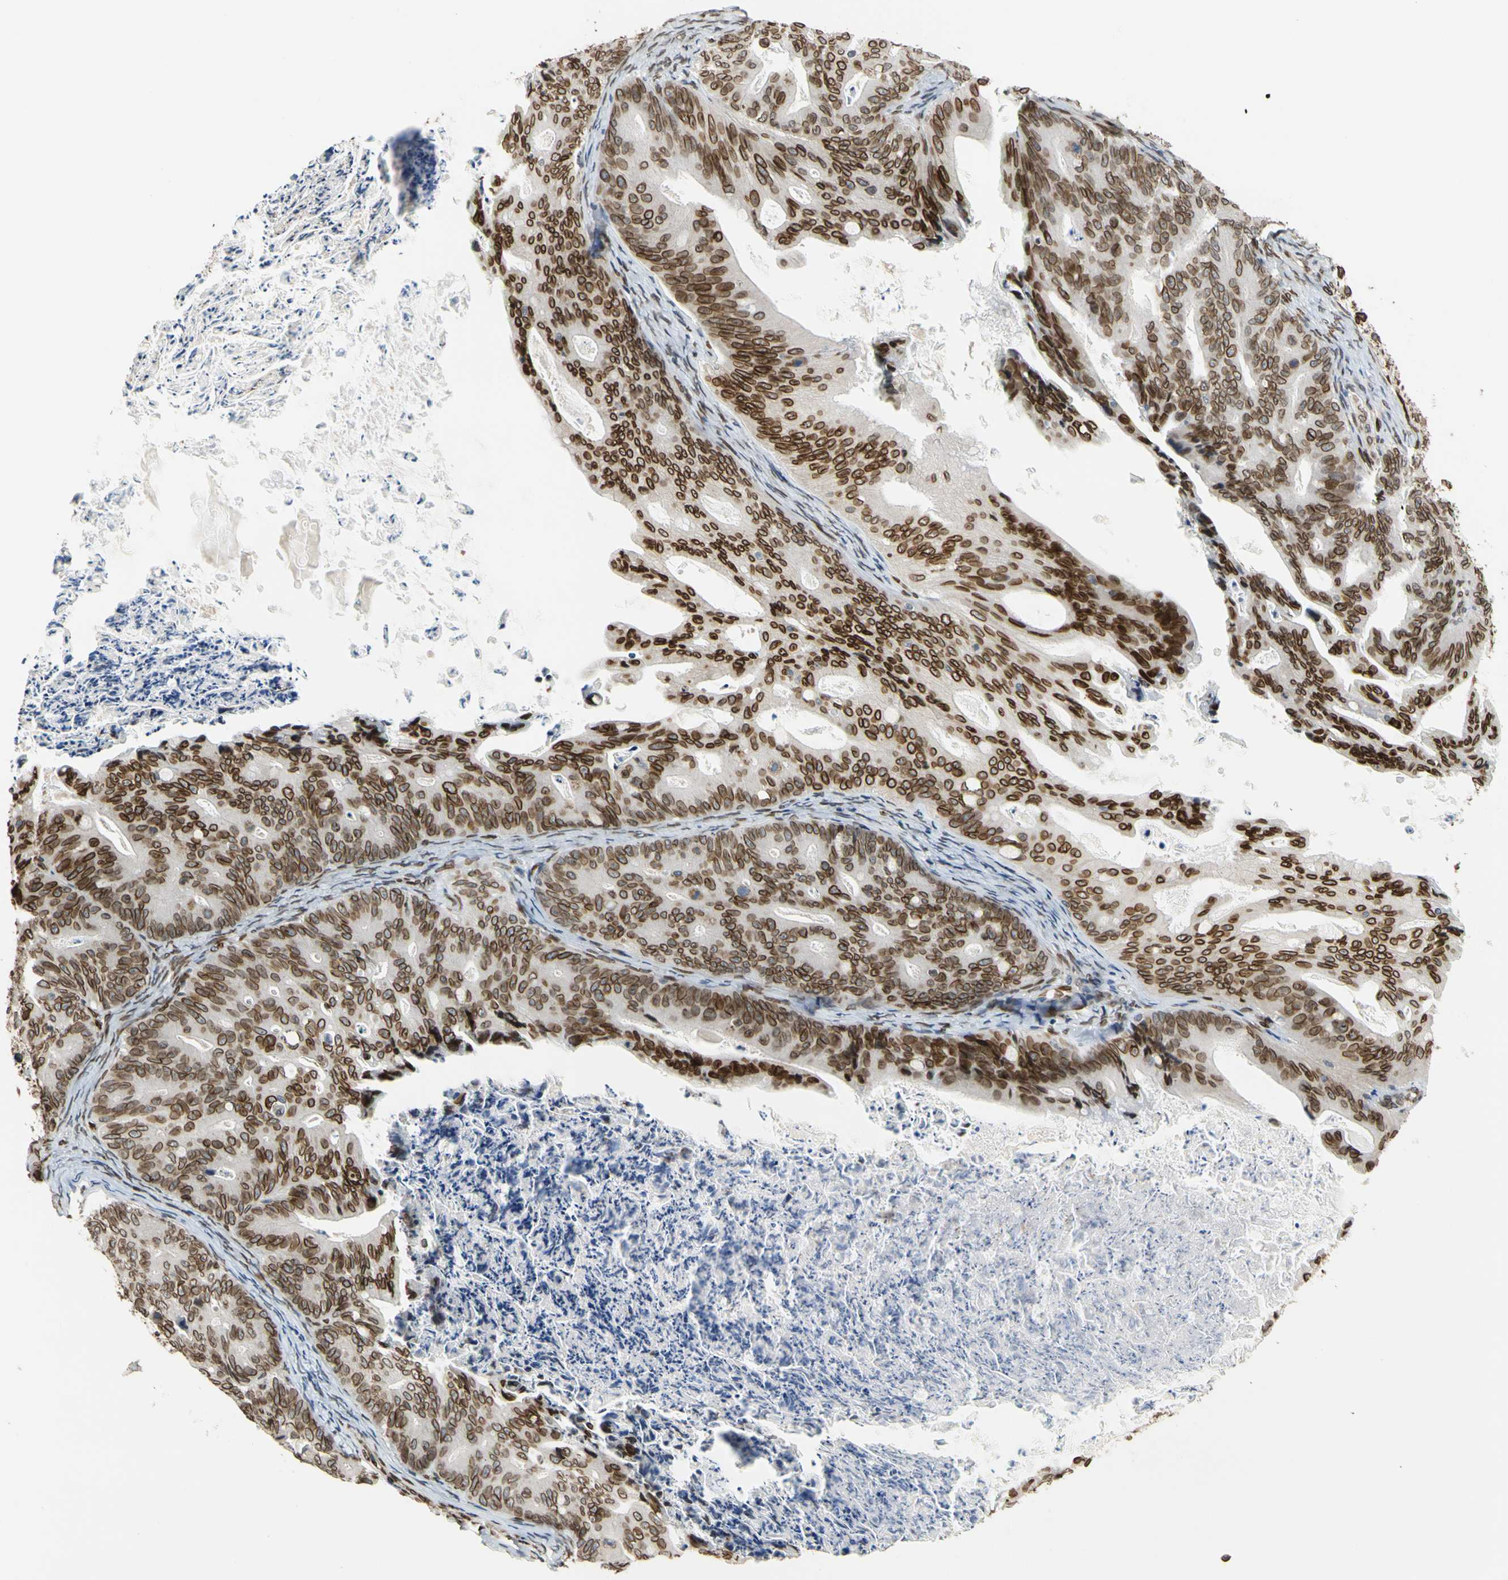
{"staining": {"intensity": "strong", "quantity": ">75%", "location": "cytoplasmic/membranous,nuclear"}, "tissue": "ovarian cancer", "cell_type": "Tumor cells", "image_type": "cancer", "snomed": [{"axis": "morphology", "description": "Cystadenocarcinoma, mucinous, NOS"}, {"axis": "topography", "description": "Ovary"}], "caption": "A brown stain labels strong cytoplasmic/membranous and nuclear expression of a protein in mucinous cystadenocarcinoma (ovarian) tumor cells.", "gene": "SUN1", "patient": {"sex": "female", "age": 37}}